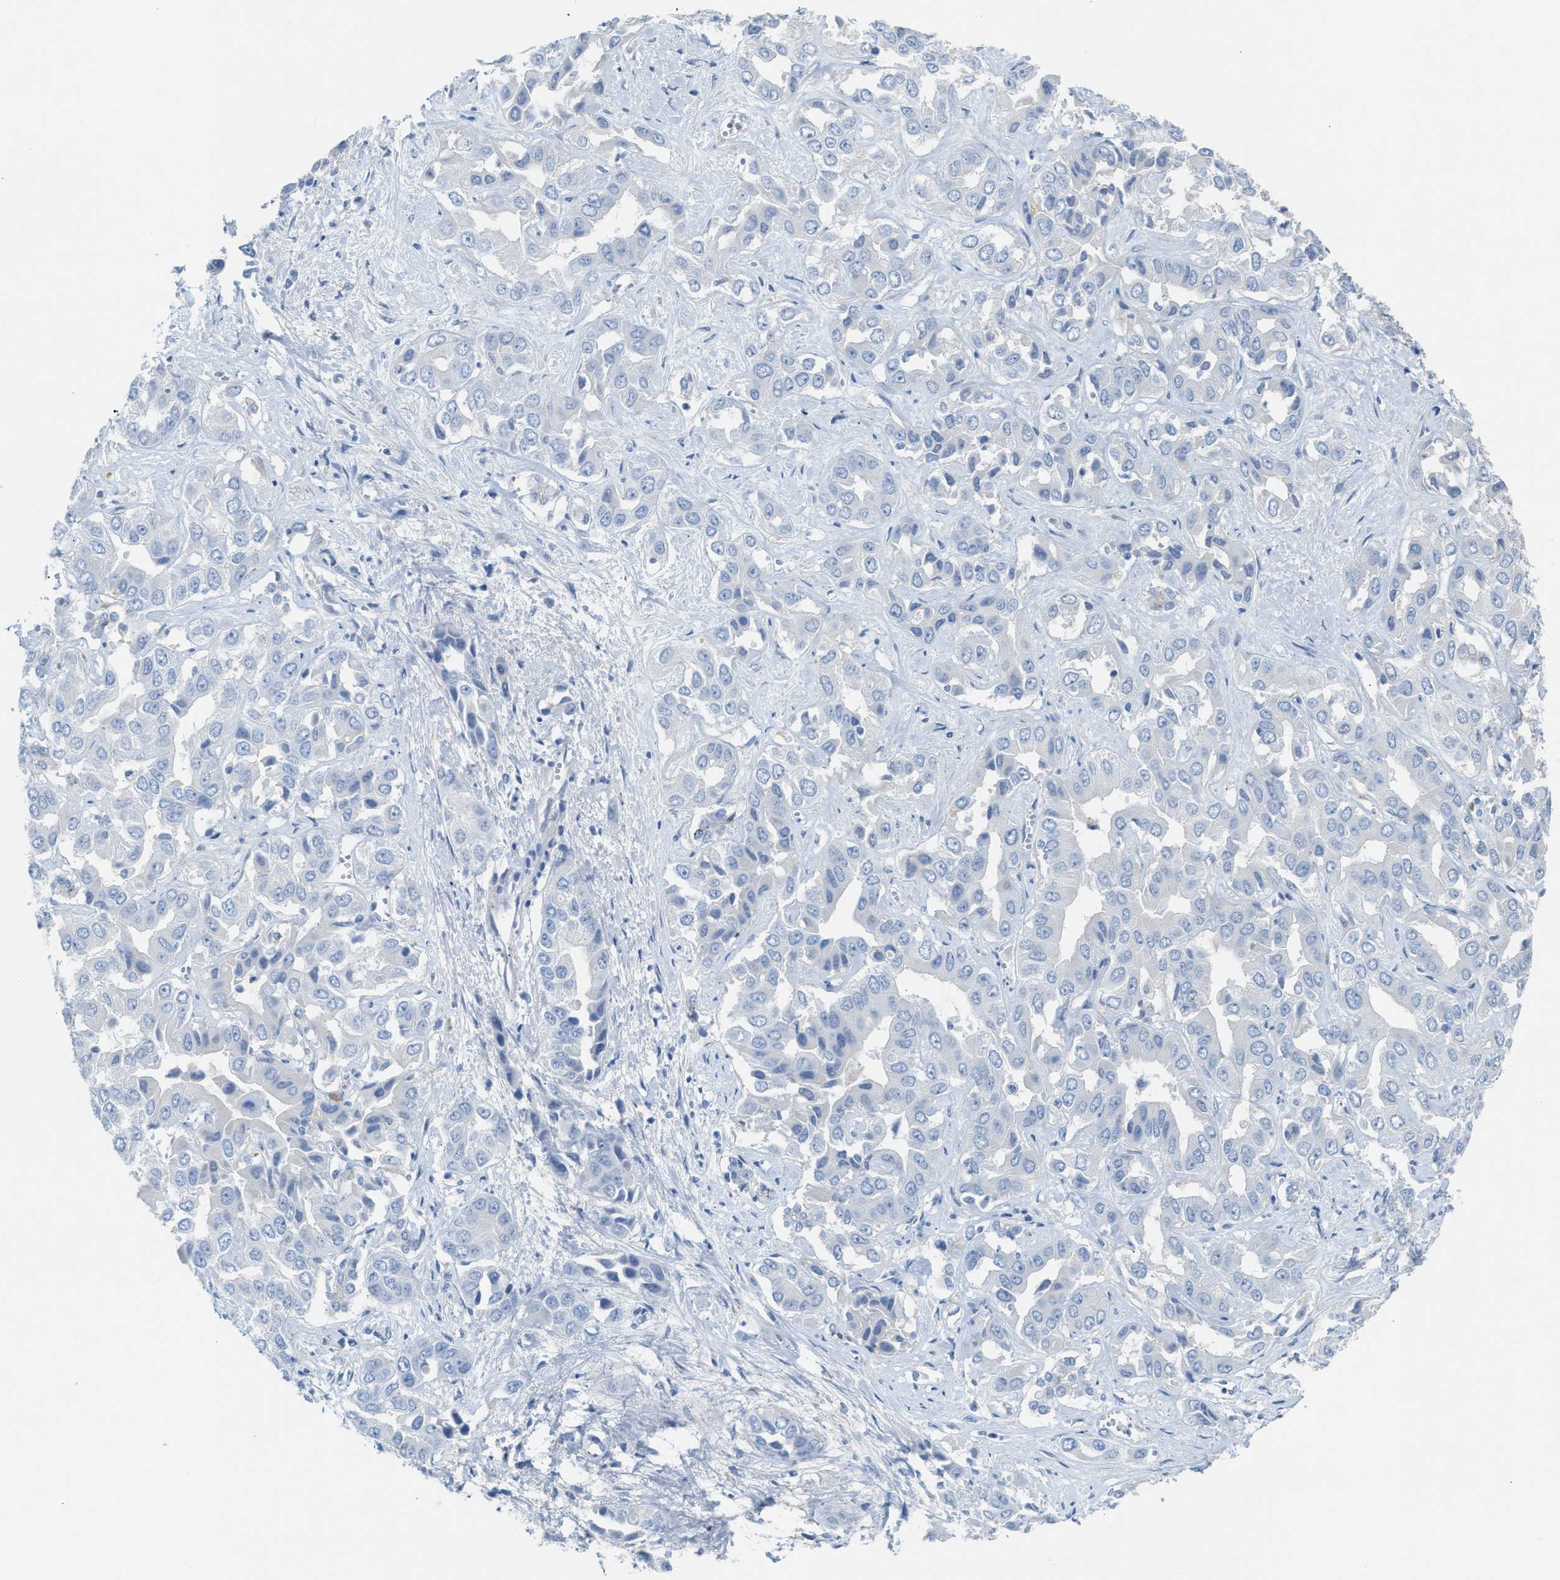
{"staining": {"intensity": "negative", "quantity": "none", "location": "none"}, "tissue": "liver cancer", "cell_type": "Tumor cells", "image_type": "cancer", "snomed": [{"axis": "morphology", "description": "Cholangiocarcinoma"}, {"axis": "topography", "description": "Liver"}], "caption": "Tumor cells show no significant protein staining in liver cancer.", "gene": "ASPA", "patient": {"sex": "female", "age": 52}}